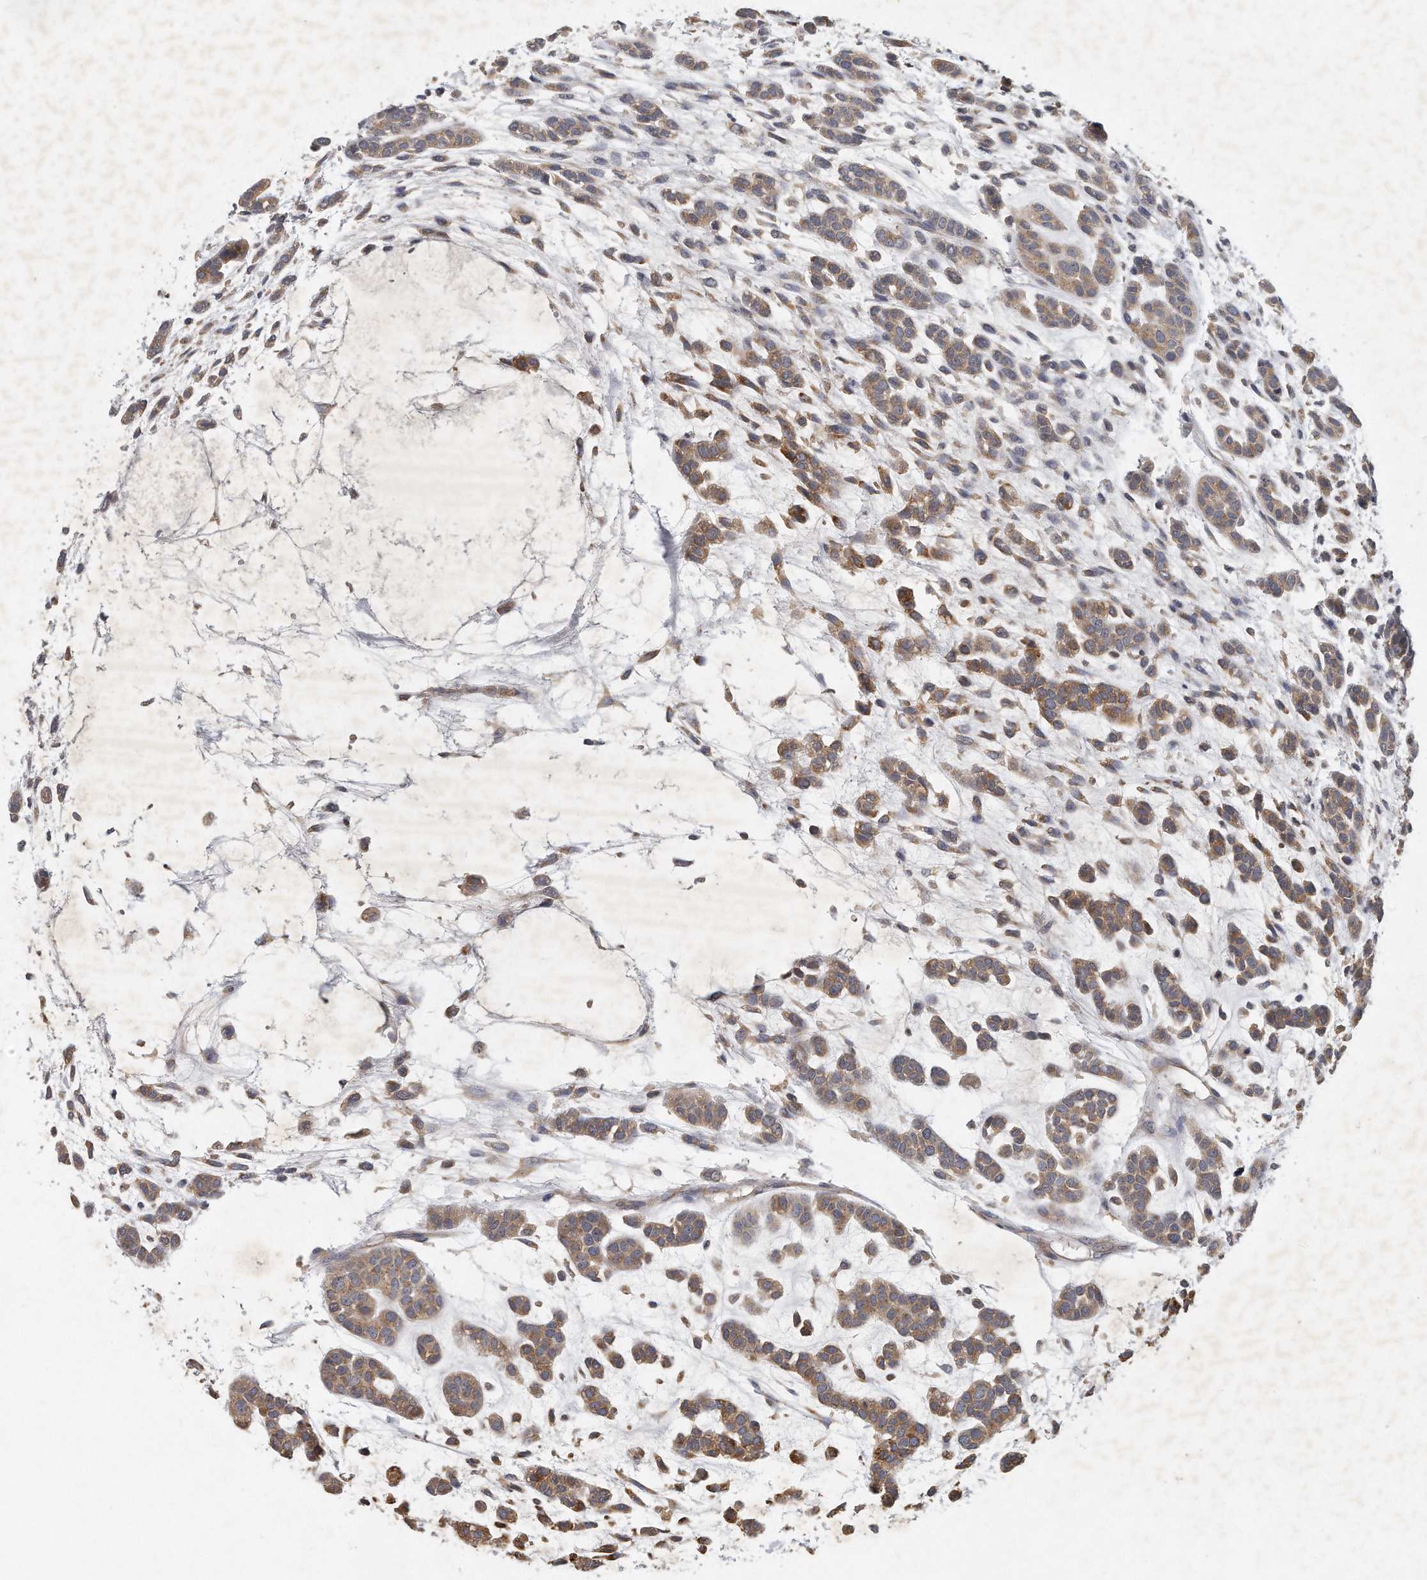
{"staining": {"intensity": "moderate", "quantity": ">75%", "location": "cytoplasmic/membranous"}, "tissue": "head and neck cancer", "cell_type": "Tumor cells", "image_type": "cancer", "snomed": [{"axis": "morphology", "description": "Adenocarcinoma, NOS"}, {"axis": "morphology", "description": "Adenoma, NOS"}, {"axis": "topography", "description": "Head-Neck"}], "caption": "Protein positivity by immunohistochemistry exhibits moderate cytoplasmic/membranous positivity in about >75% of tumor cells in head and neck adenocarcinoma. Nuclei are stained in blue.", "gene": "TRAPPC14", "patient": {"sex": "female", "age": 55}}